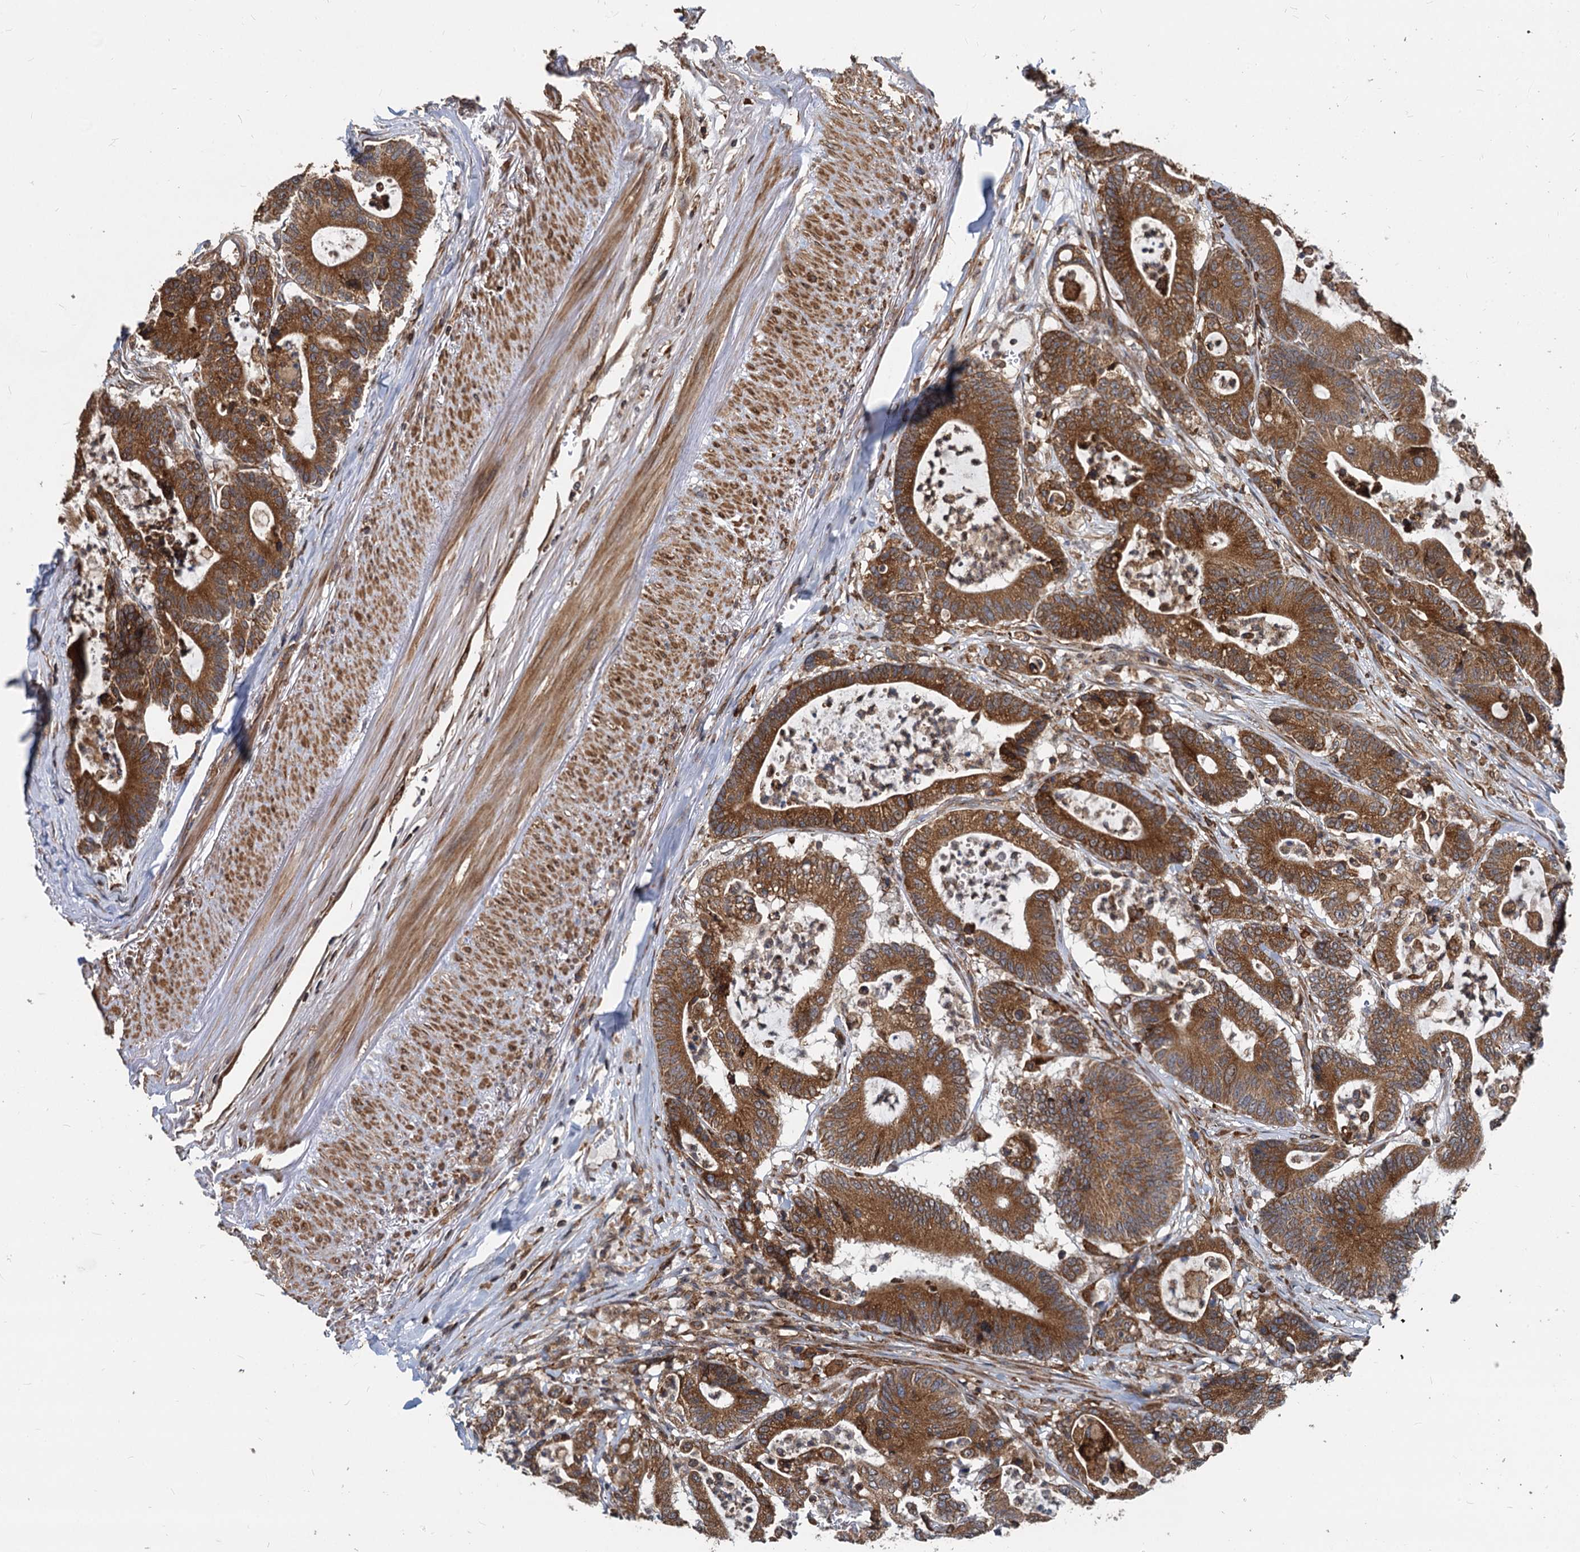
{"staining": {"intensity": "strong", "quantity": ">75%", "location": "cytoplasmic/membranous"}, "tissue": "colorectal cancer", "cell_type": "Tumor cells", "image_type": "cancer", "snomed": [{"axis": "morphology", "description": "Adenocarcinoma, NOS"}, {"axis": "topography", "description": "Colon"}], "caption": "The image reveals a brown stain indicating the presence of a protein in the cytoplasmic/membranous of tumor cells in colorectal cancer (adenocarcinoma).", "gene": "STIM1", "patient": {"sex": "female", "age": 84}}